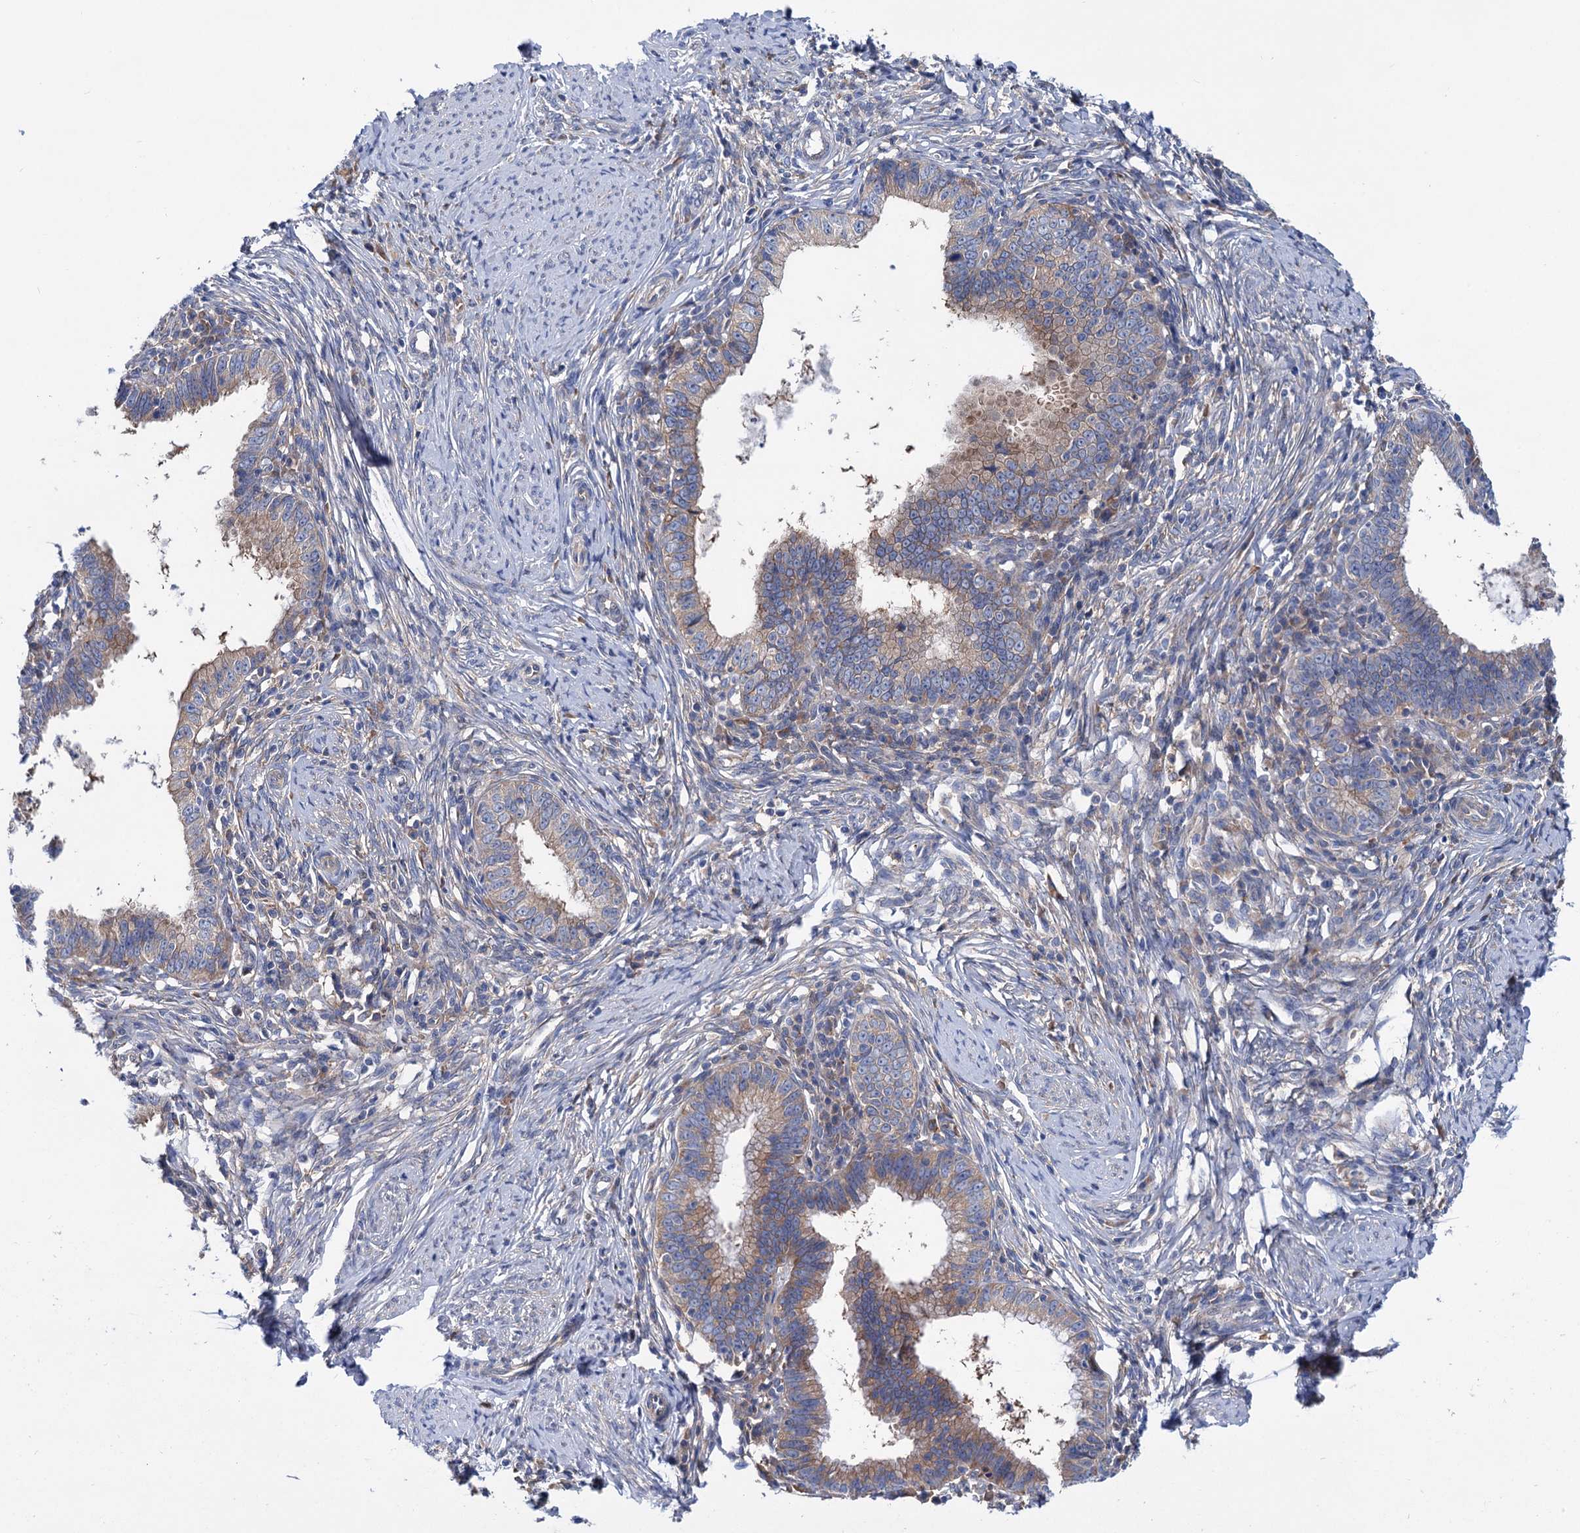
{"staining": {"intensity": "moderate", "quantity": "25%-75%", "location": "cytoplasmic/membranous"}, "tissue": "cervical cancer", "cell_type": "Tumor cells", "image_type": "cancer", "snomed": [{"axis": "morphology", "description": "Adenocarcinoma, NOS"}, {"axis": "topography", "description": "Cervix"}], "caption": "Protein expression analysis of human cervical cancer (adenocarcinoma) reveals moderate cytoplasmic/membranous expression in about 25%-75% of tumor cells. (brown staining indicates protein expression, while blue staining denotes nuclei).", "gene": "TRIM55", "patient": {"sex": "female", "age": 36}}